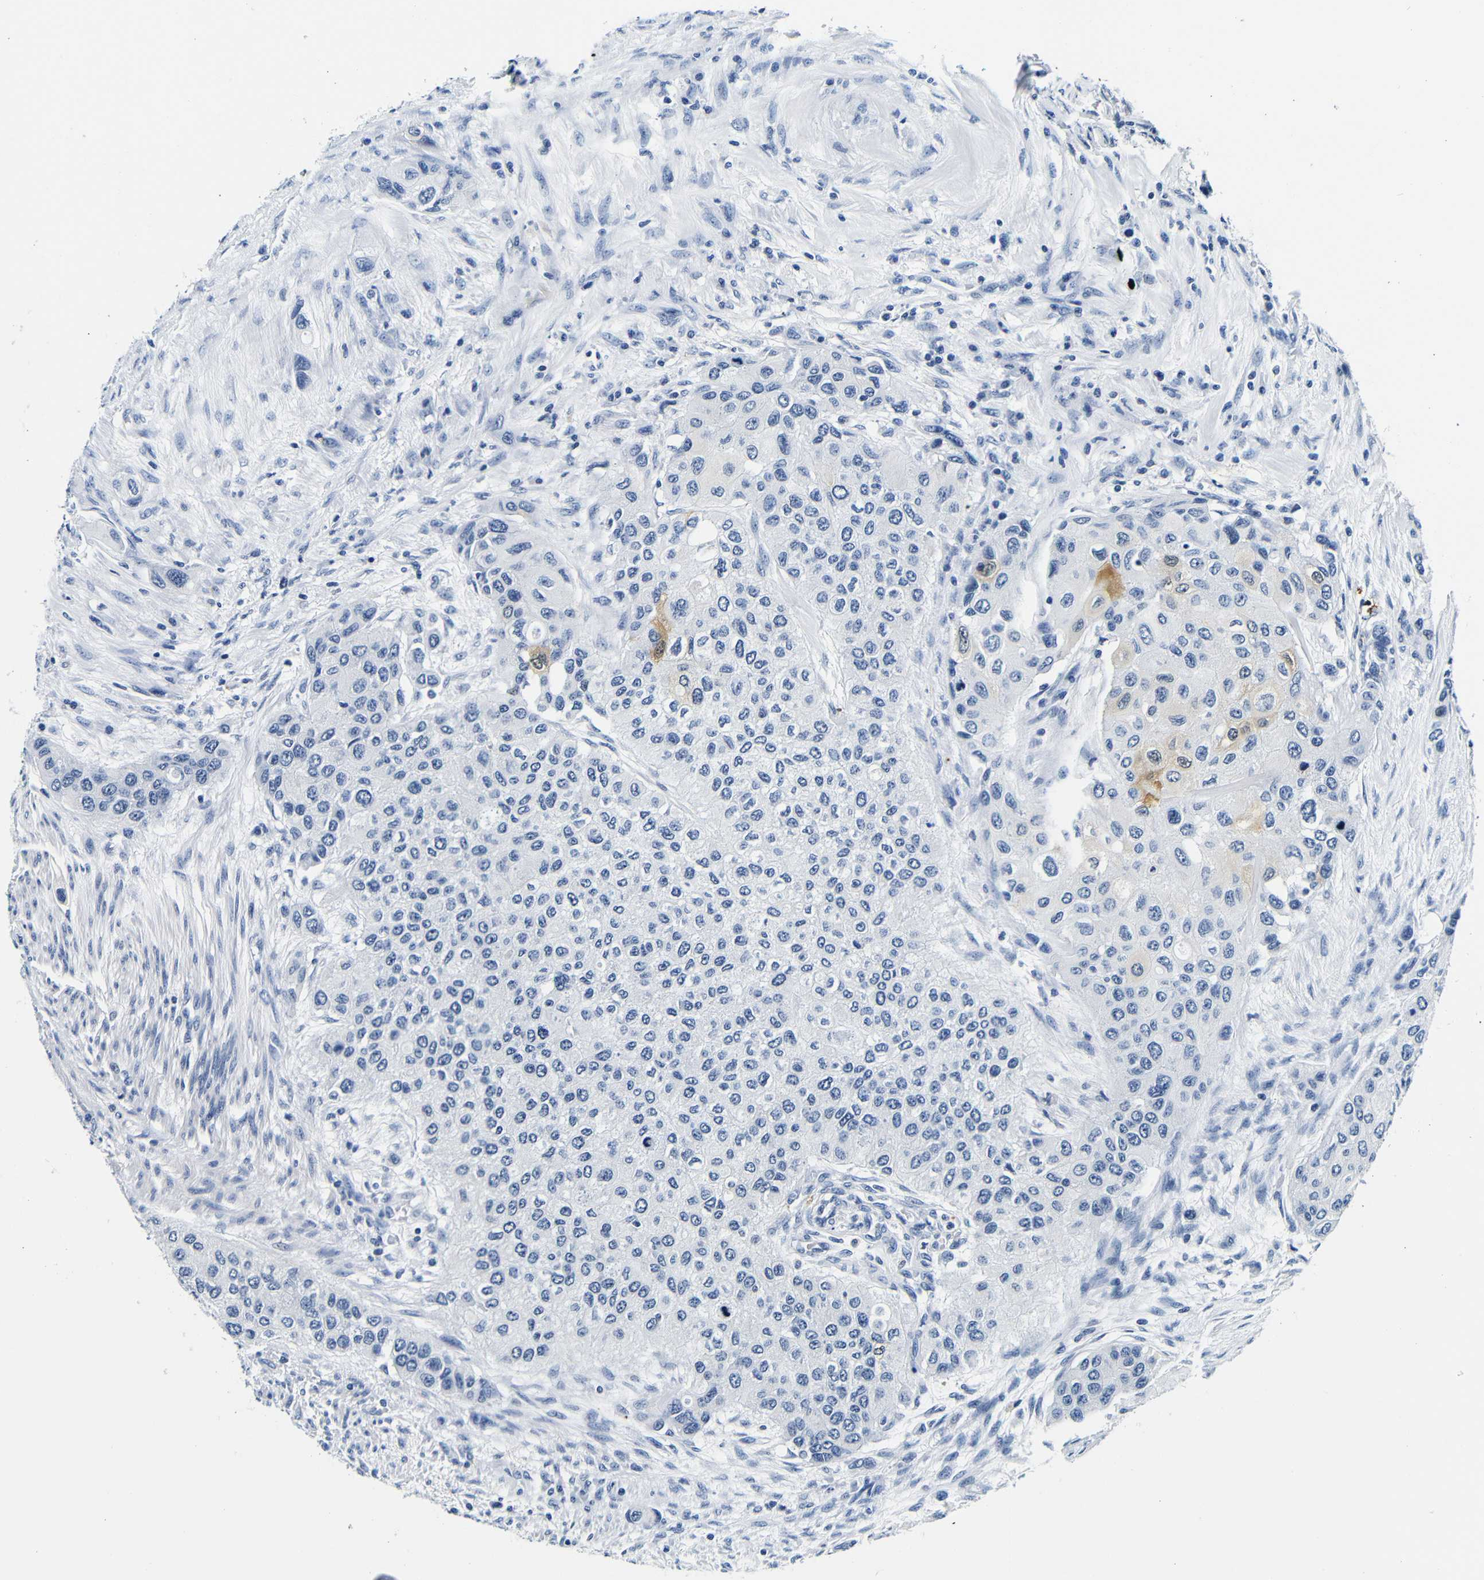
{"staining": {"intensity": "negative", "quantity": "none", "location": "none"}, "tissue": "urothelial cancer", "cell_type": "Tumor cells", "image_type": "cancer", "snomed": [{"axis": "morphology", "description": "Urothelial carcinoma, High grade"}, {"axis": "topography", "description": "Urinary bladder"}], "caption": "There is no significant expression in tumor cells of urothelial carcinoma (high-grade).", "gene": "GP1BA", "patient": {"sex": "female", "age": 56}}